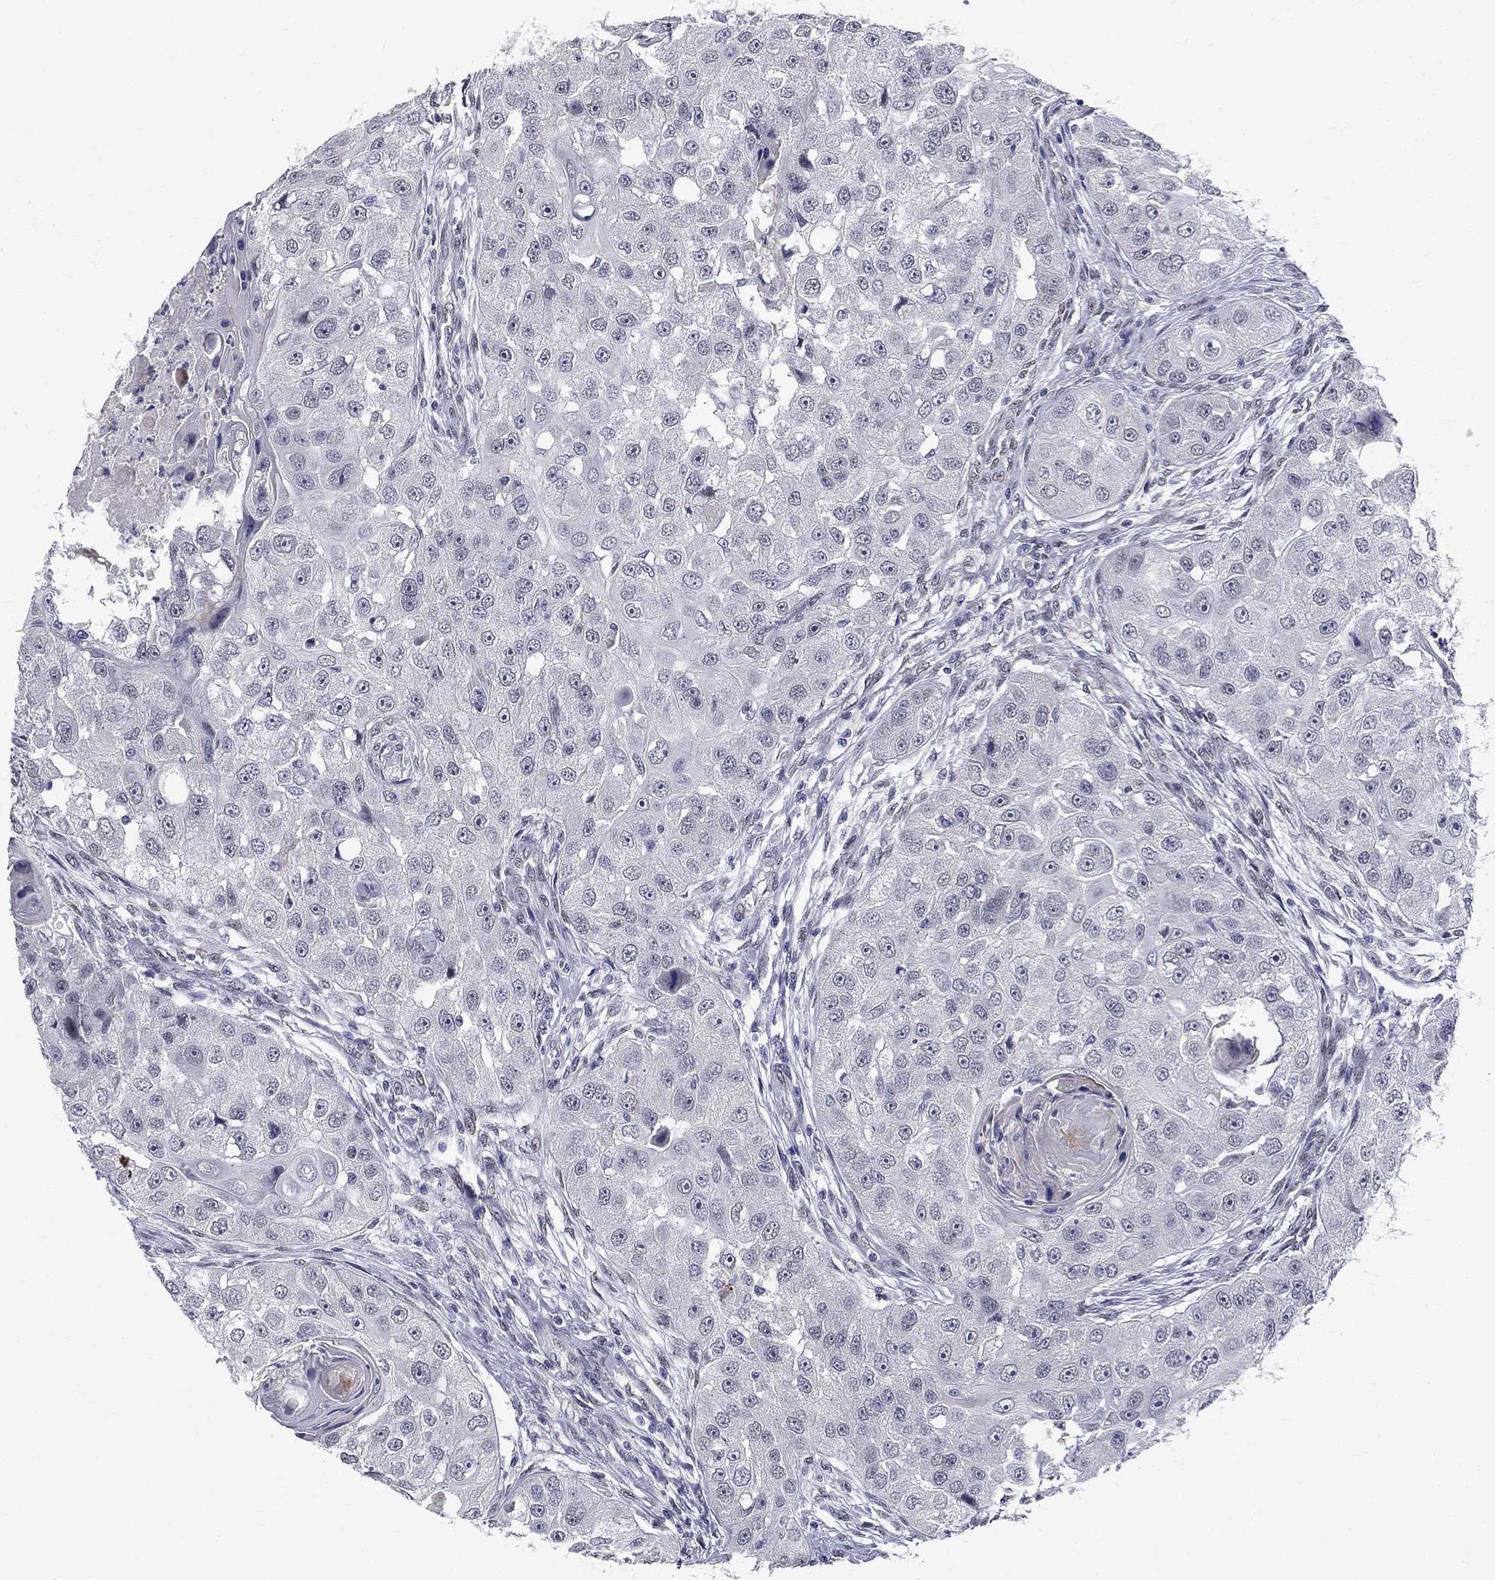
{"staining": {"intensity": "negative", "quantity": "none", "location": "none"}, "tissue": "head and neck cancer", "cell_type": "Tumor cells", "image_type": "cancer", "snomed": [{"axis": "morphology", "description": "Squamous cell carcinoma, NOS"}, {"axis": "topography", "description": "Head-Neck"}], "caption": "Human head and neck cancer (squamous cell carcinoma) stained for a protein using IHC demonstrates no positivity in tumor cells.", "gene": "RBFOX1", "patient": {"sex": "male", "age": 51}}